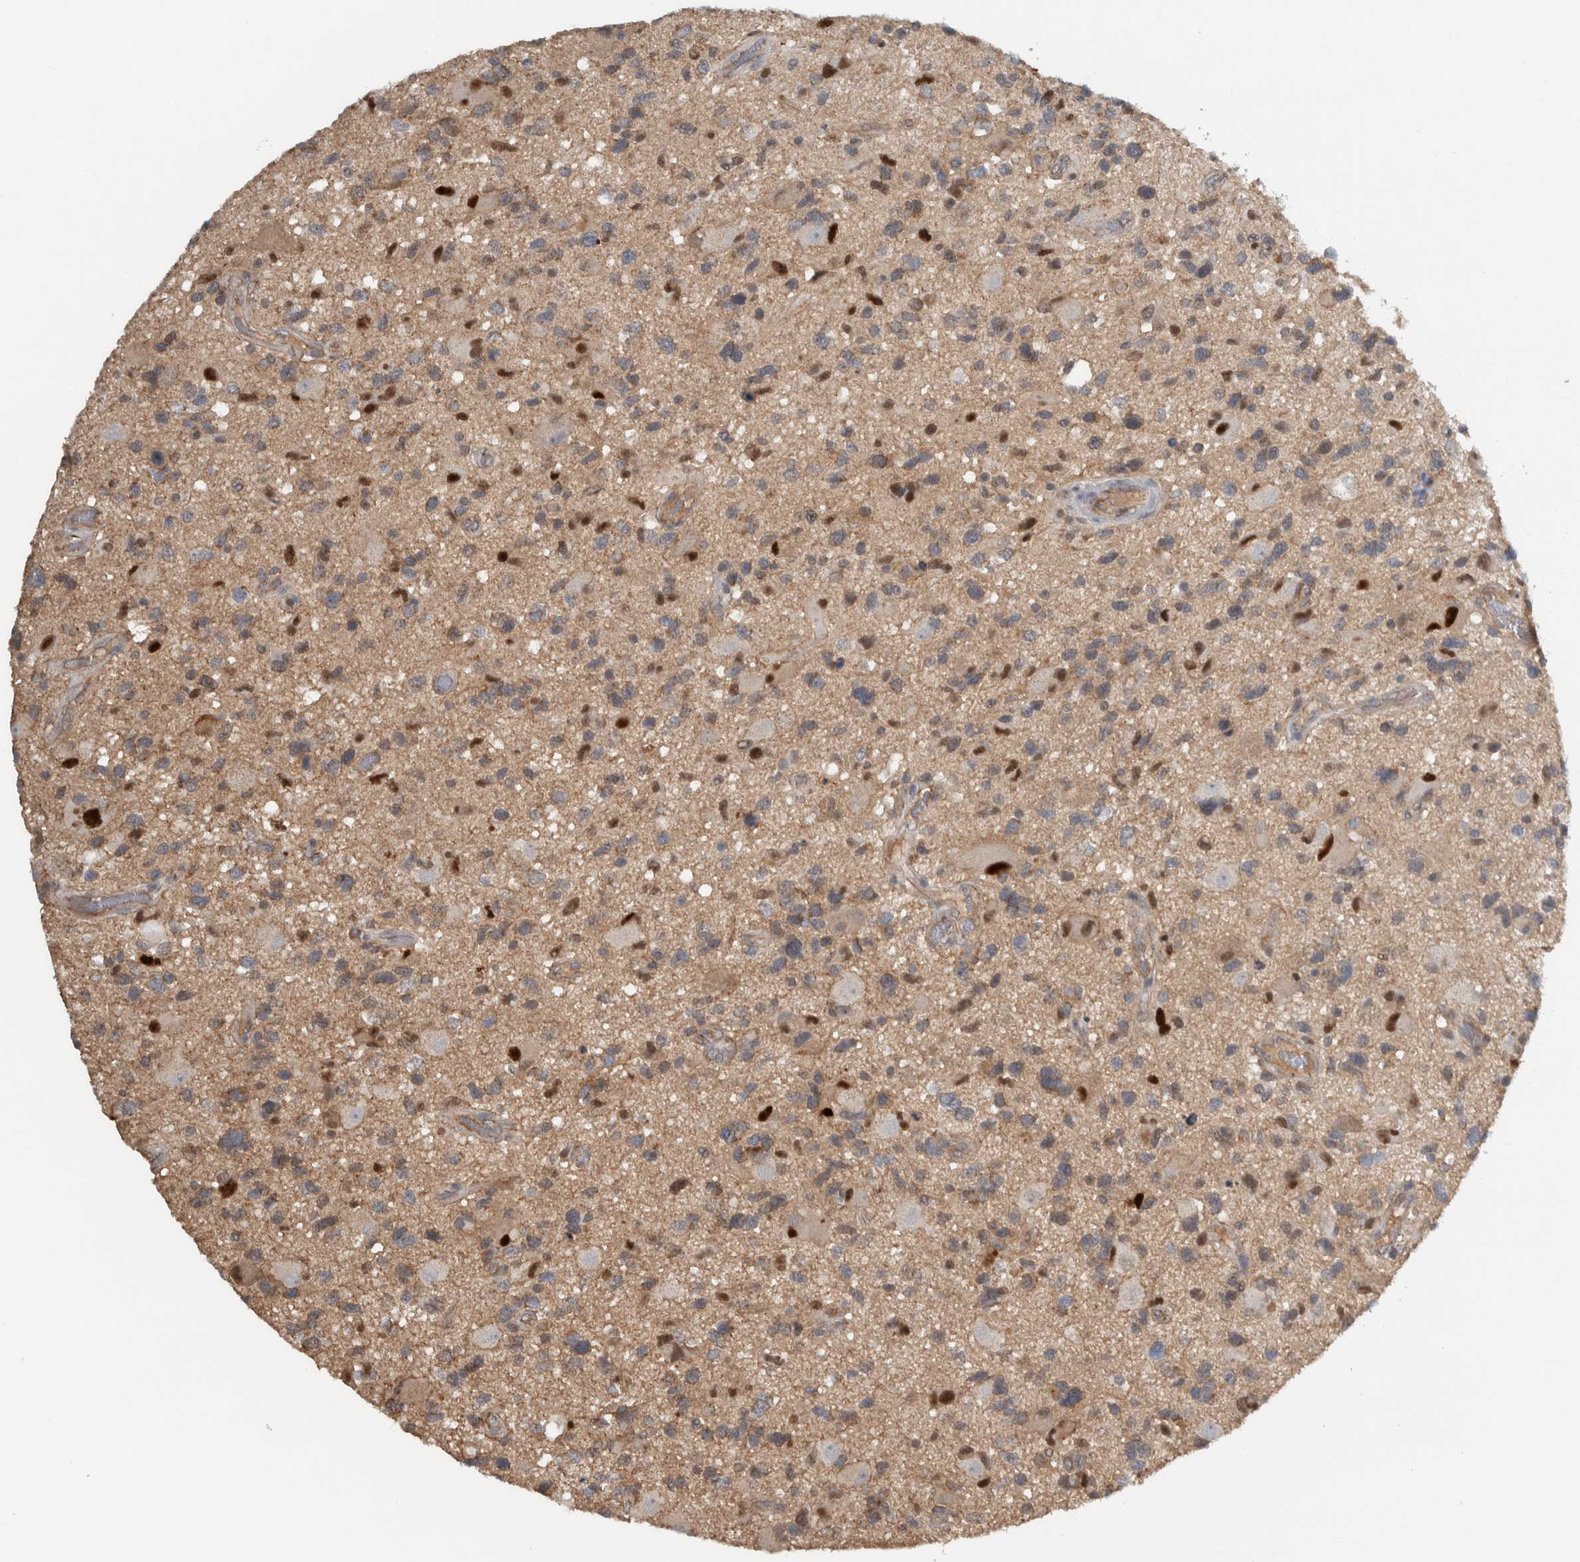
{"staining": {"intensity": "strong", "quantity": "<25%", "location": "cytoplasmic/membranous,nuclear"}, "tissue": "glioma", "cell_type": "Tumor cells", "image_type": "cancer", "snomed": [{"axis": "morphology", "description": "Glioma, malignant, High grade"}, {"axis": "topography", "description": "Brain"}], "caption": "A medium amount of strong cytoplasmic/membranous and nuclear positivity is seen in about <25% of tumor cells in malignant glioma (high-grade) tissue. The protein is shown in brown color, while the nuclei are stained blue.", "gene": "ADPRM", "patient": {"sex": "male", "age": 33}}